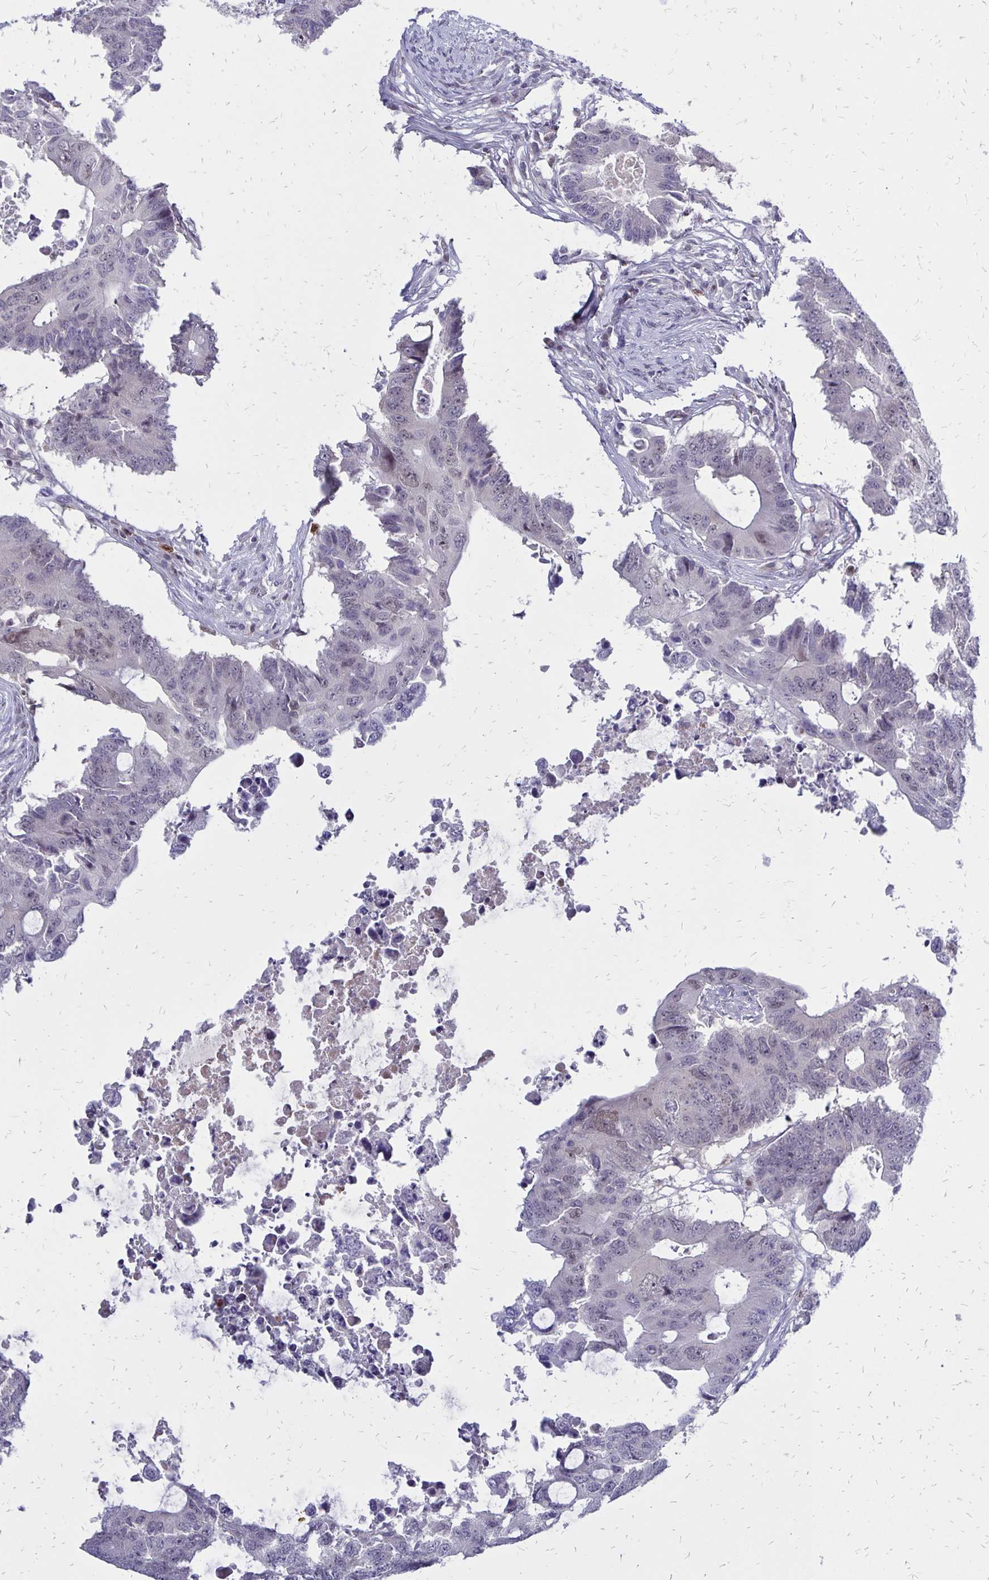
{"staining": {"intensity": "weak", "quantity": "<25%", "location": "nuclear"}, "tissue": "colorectal cancer", "cell_type": "Tumor cells", "image_type": "cancer", "snomed": [{"axis": "morphology", "description": "Adenocarcinoma, NOS"}, {"axis": "topography", "description": "Colon"}], "caption": "Tumor cells show no significant staining in colorectal cancer. (Stains: DAB IHC with hematoxylin counter stain, Microscopy: brightfield microscopy at high magnification).", "gene": "DCK", "patient": {"sex": "male", "age": 71}}